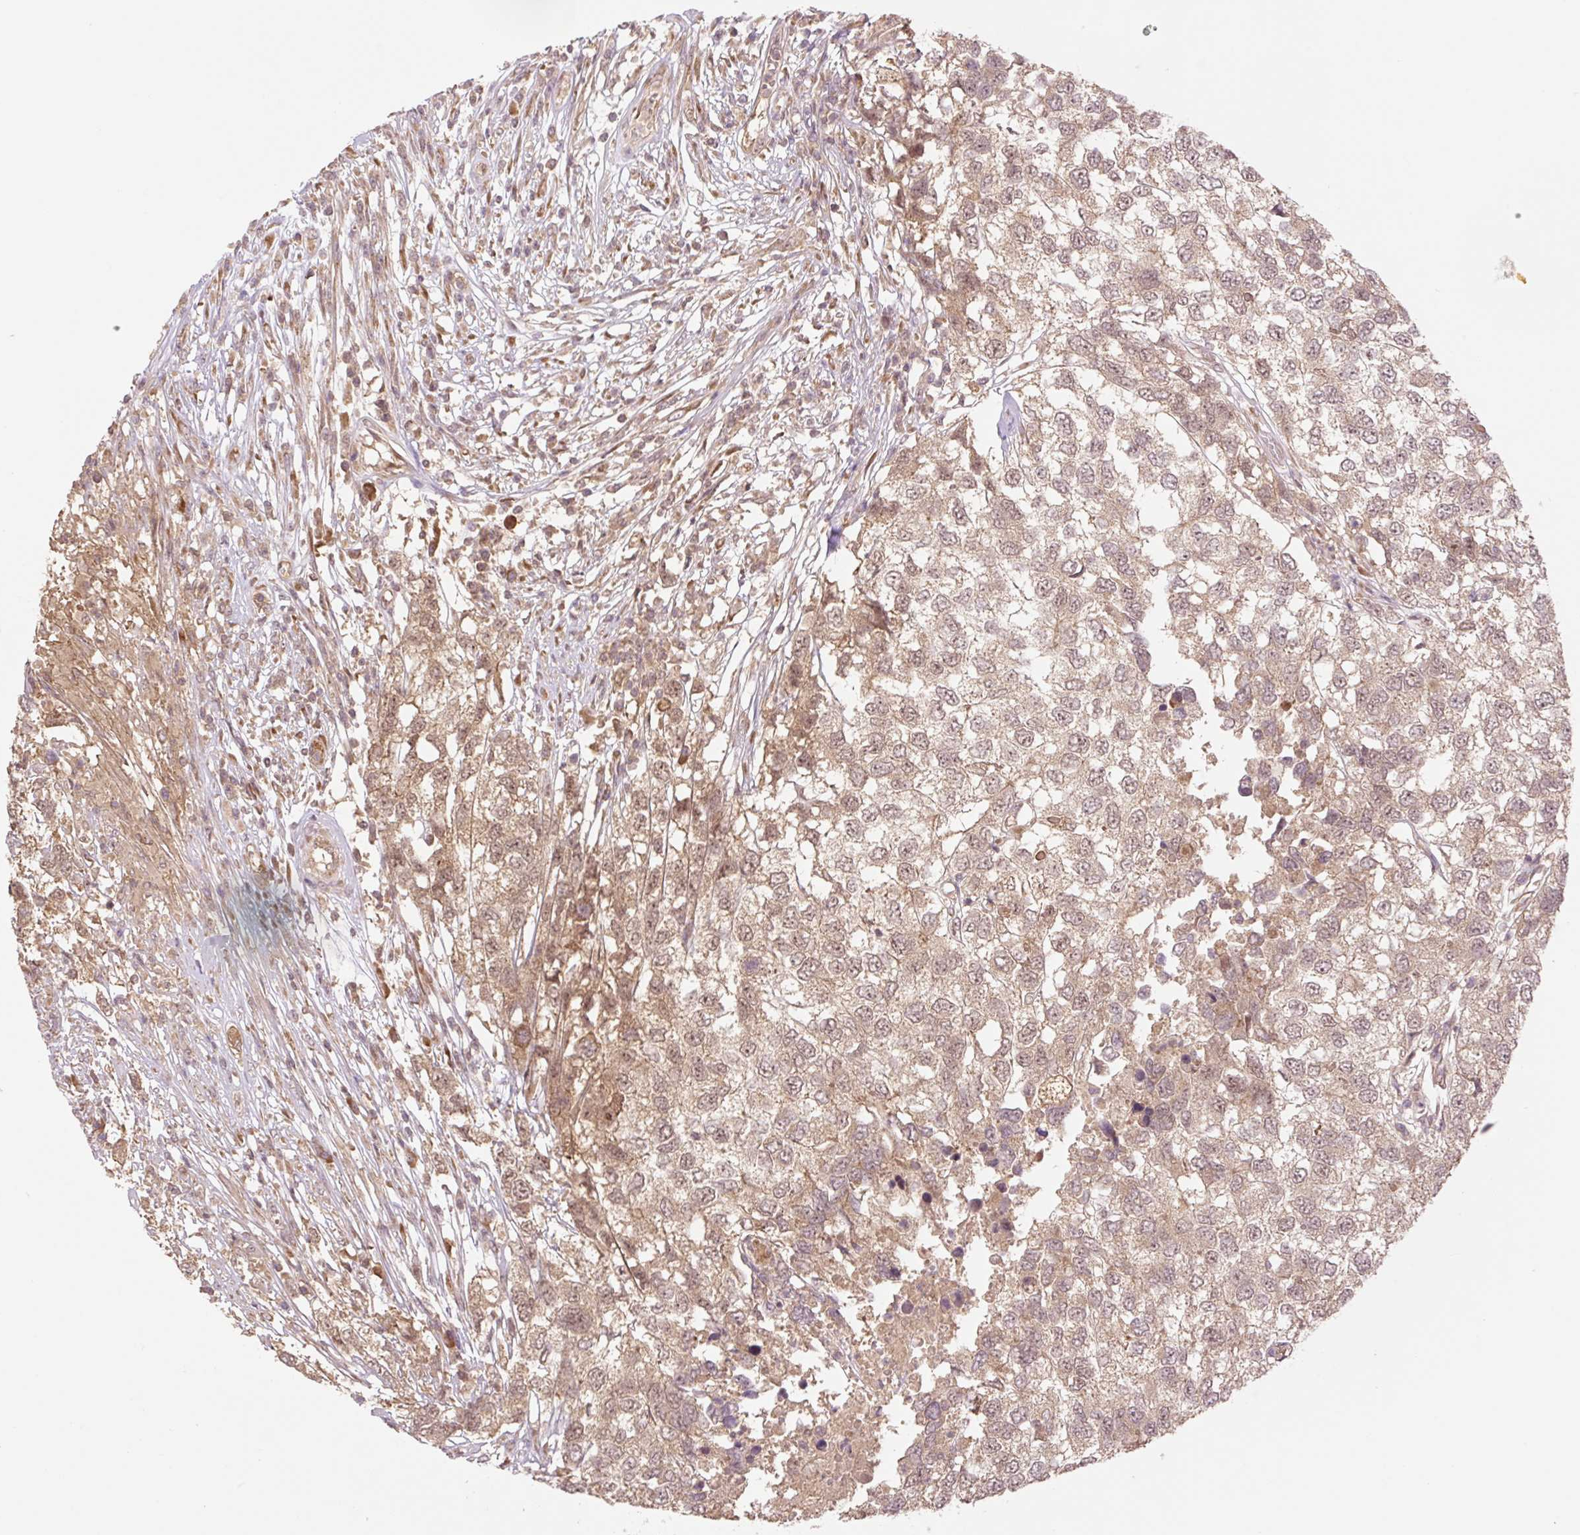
{"staining": {"intensity": "moderate", "quantity": ">75%", "location": "cytoplasmic/membranous,nuclear"}, "tissue": "testis cancer", "cell_type": "Tumor cells", "image_type": "cancer", "snomed": [{"axis": "morphology", "description": "Carcinoma, Embryonal, NOS"}, {"axis": "topography", "description": "Testis"}], "caption": "Testis embryonal carcinoma tissue displays moderate cytoplasmic/membranous and nuclear positivity in about >75% of tumor cells, visualized by immunohistochemistry. The staining is performed using DAB (3,3'-diaminobenzidine) brown chromogen to label protein expression. The nuclei are counter-stained blue using hematoxylin.", "gene": "YJU2B", "patient": {"sex": "male", "age": 83}}